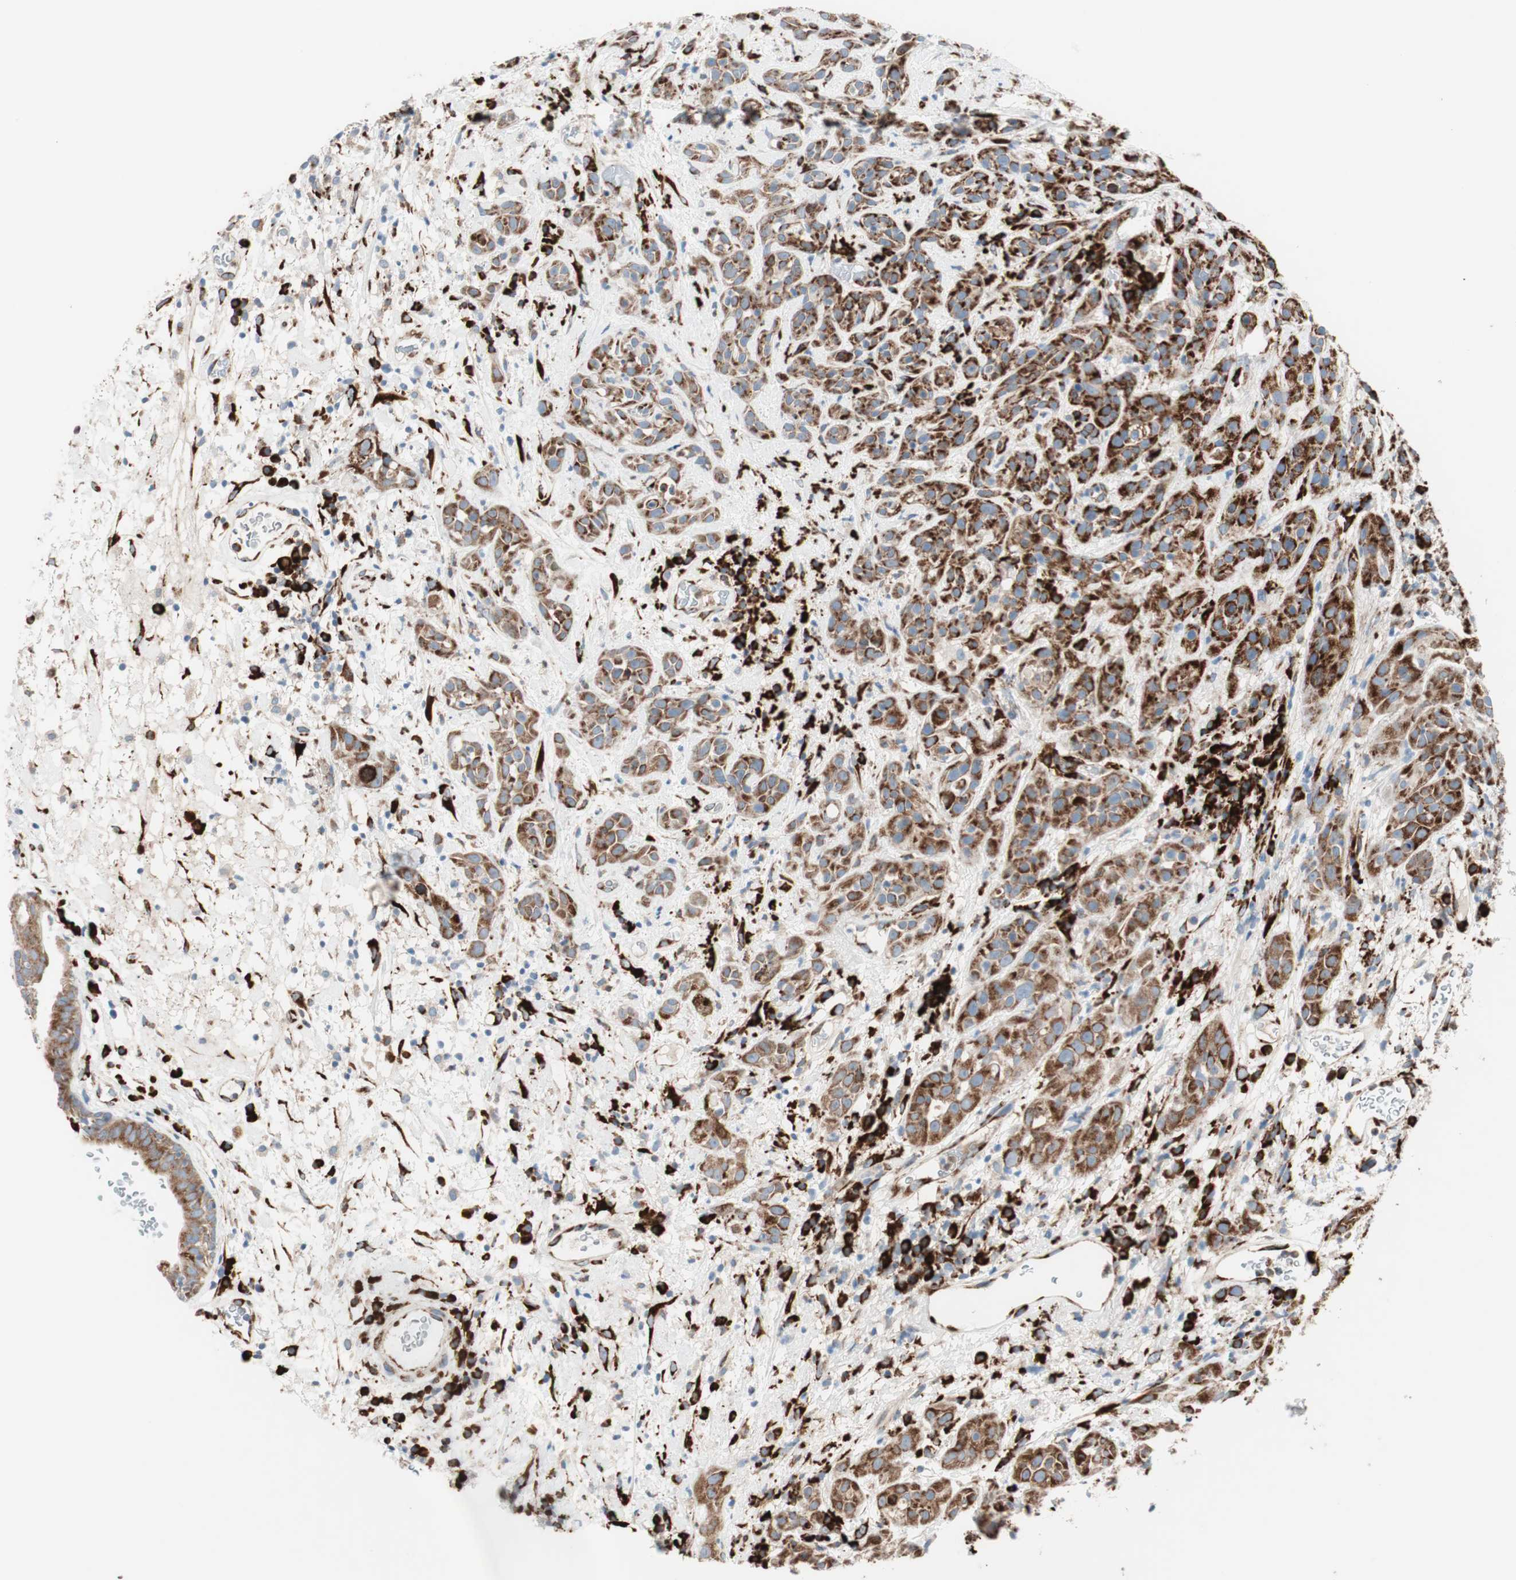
{"staining": {"intensity": "strong", "quantity": ">75%", "location": "cytoplasmic/membranous"}, "tissue": "head and neck cancer", "cell_type": "Tumor cells", "image_type": "cancer", "snomed": [{"axis": "morphology", "description": "Squamous cell carcinoma, NOS"}, {"axis": "topography", "description": "Head-Neck"}], "caption": "Protein expression analysis of squamous cell carcinoma (head and neck) reveals strong cytoplasmic/membranous staining in approximately >75% of tumor cells.", "gene": "P4HTM", "patient": {"sex": "male", "age": 62}}